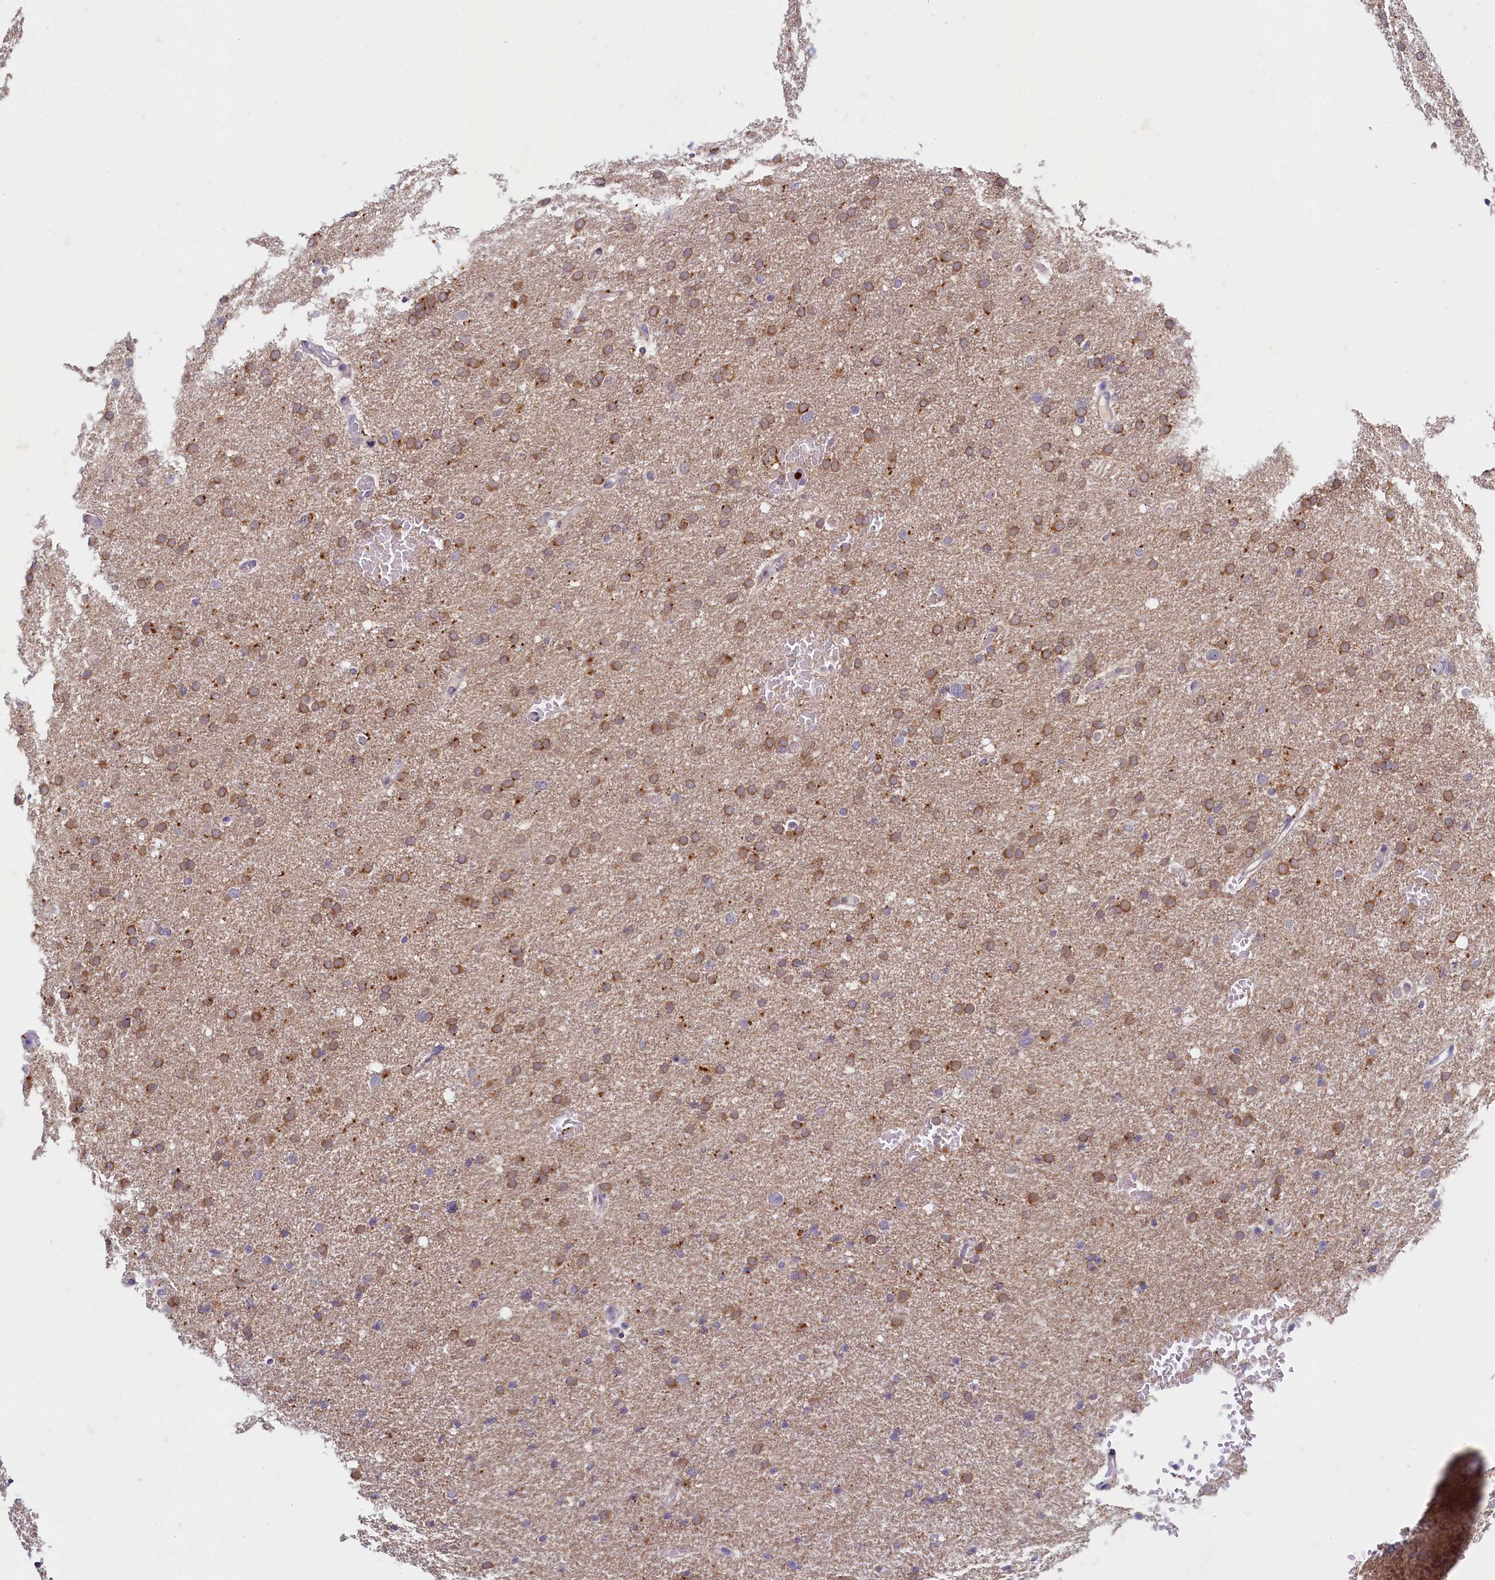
{"staining": {"intensity": "moderate", "quantity": ">75%", "location": "cytoplasmic/membranous"}, "tissue": "glioma", "cell_type": "Tumor cells", "image_type": "cancer", "snomed": [{"axis": "morphology", "description": "Glioma, malignant, High grade"}, {"axis": "topography", "description": "Cerebral cortex"}], "caption": "This histopathology image exhibits malignant glioma (high-grade) stained with immunohistochemistry to label a protein in brown. The cytoplasmic/membranous of tumor cells show moderate positivity for the protein. Nuclei are counter-stained blue.", "gene": "MAP1LC3A", "patient": {"sex": "female", "age": 36}}